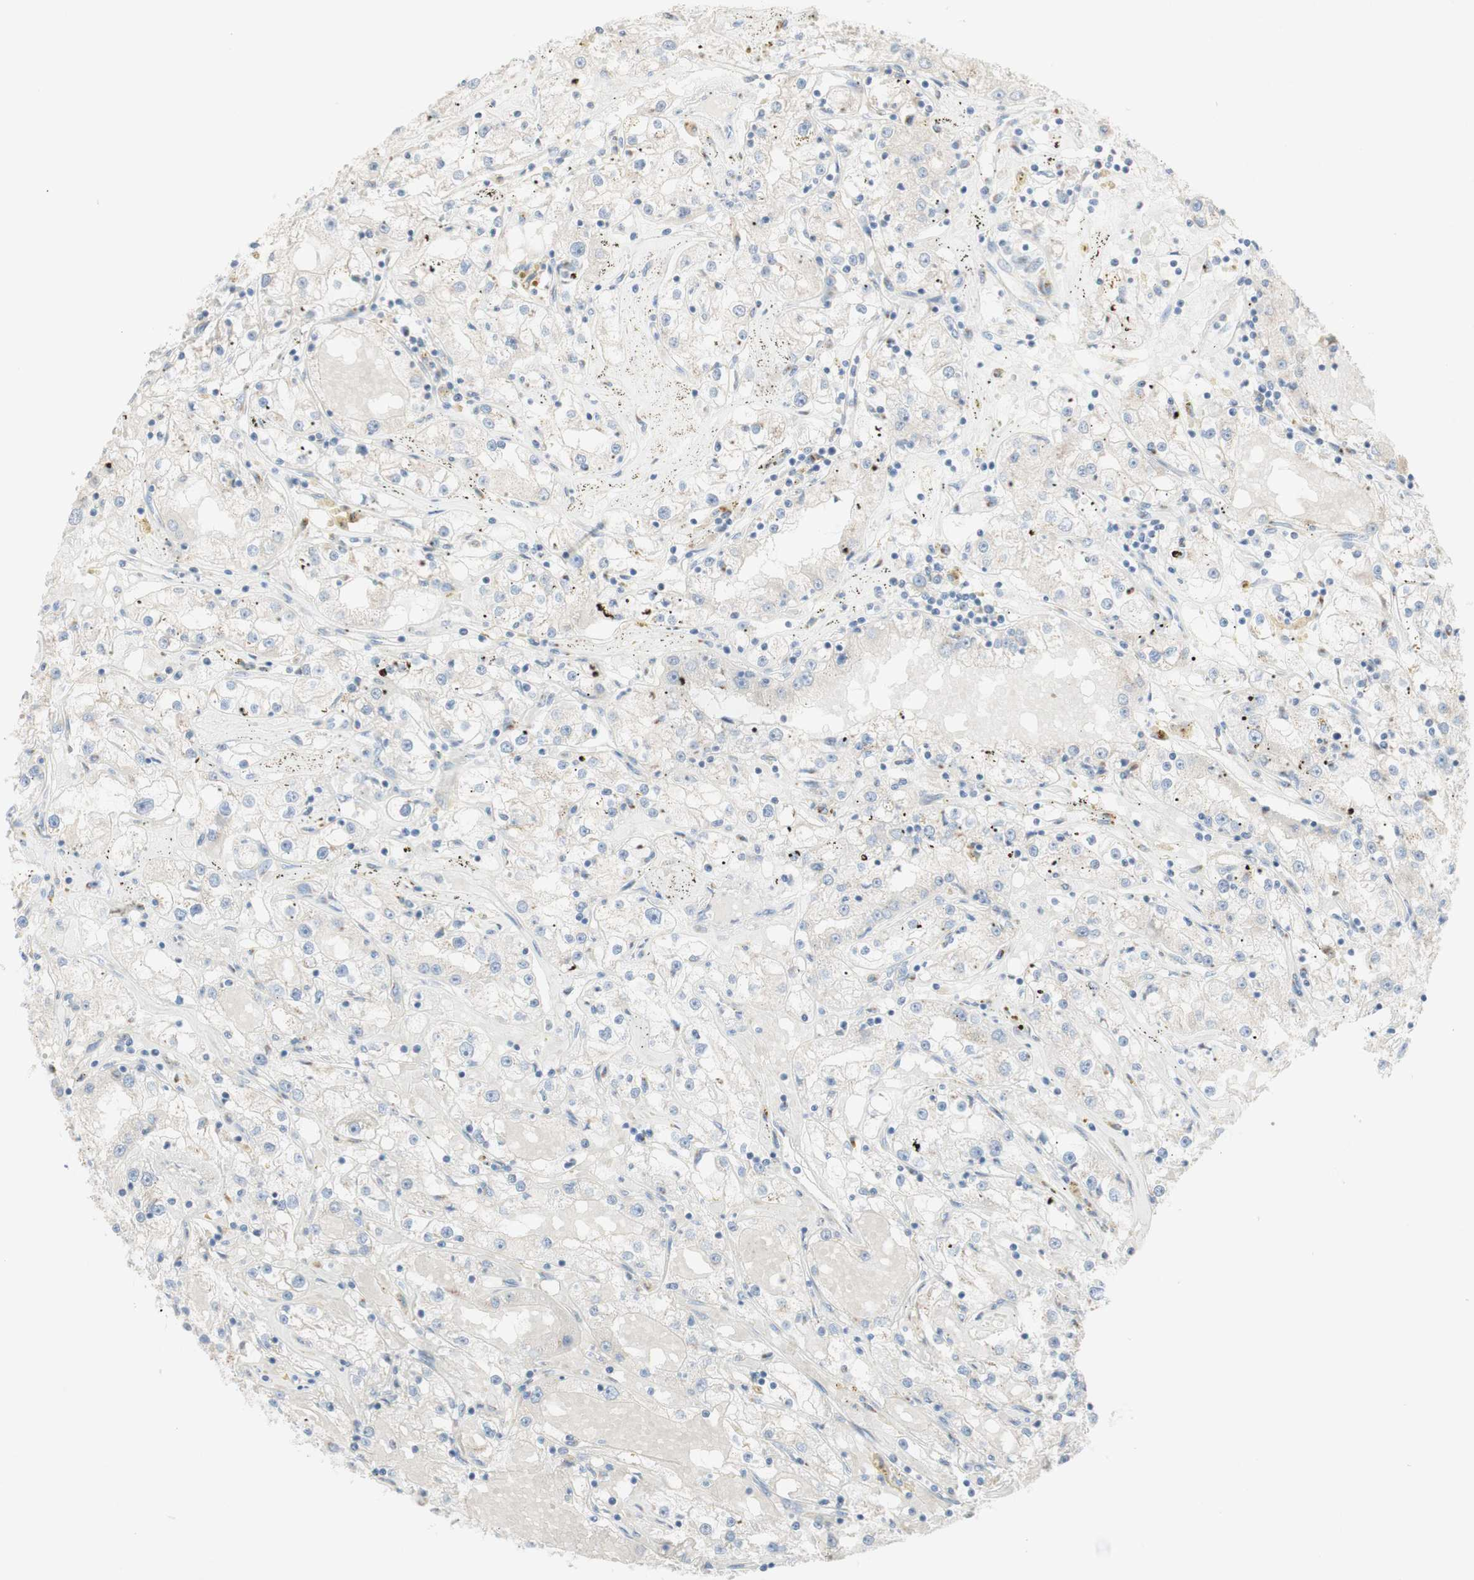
{"staining": {"intensity": "negative", "quantity": "none", "location": "none"}, "tissue": "renal cancer", "cell_type": "Tumor cells", "image_type": "cancer", "snomed": [{"axis": "morphology", "description": "Adenocarcinoma, NOS"}, {"axis": "topography", "description": "Kidney"}], "caption": "Immunohistochemical staining of human renal adenocarcinoma shows no significant expression in tumor cells.", "gene": "MANEA", "patient": {"sex": "male", "age": 56}}